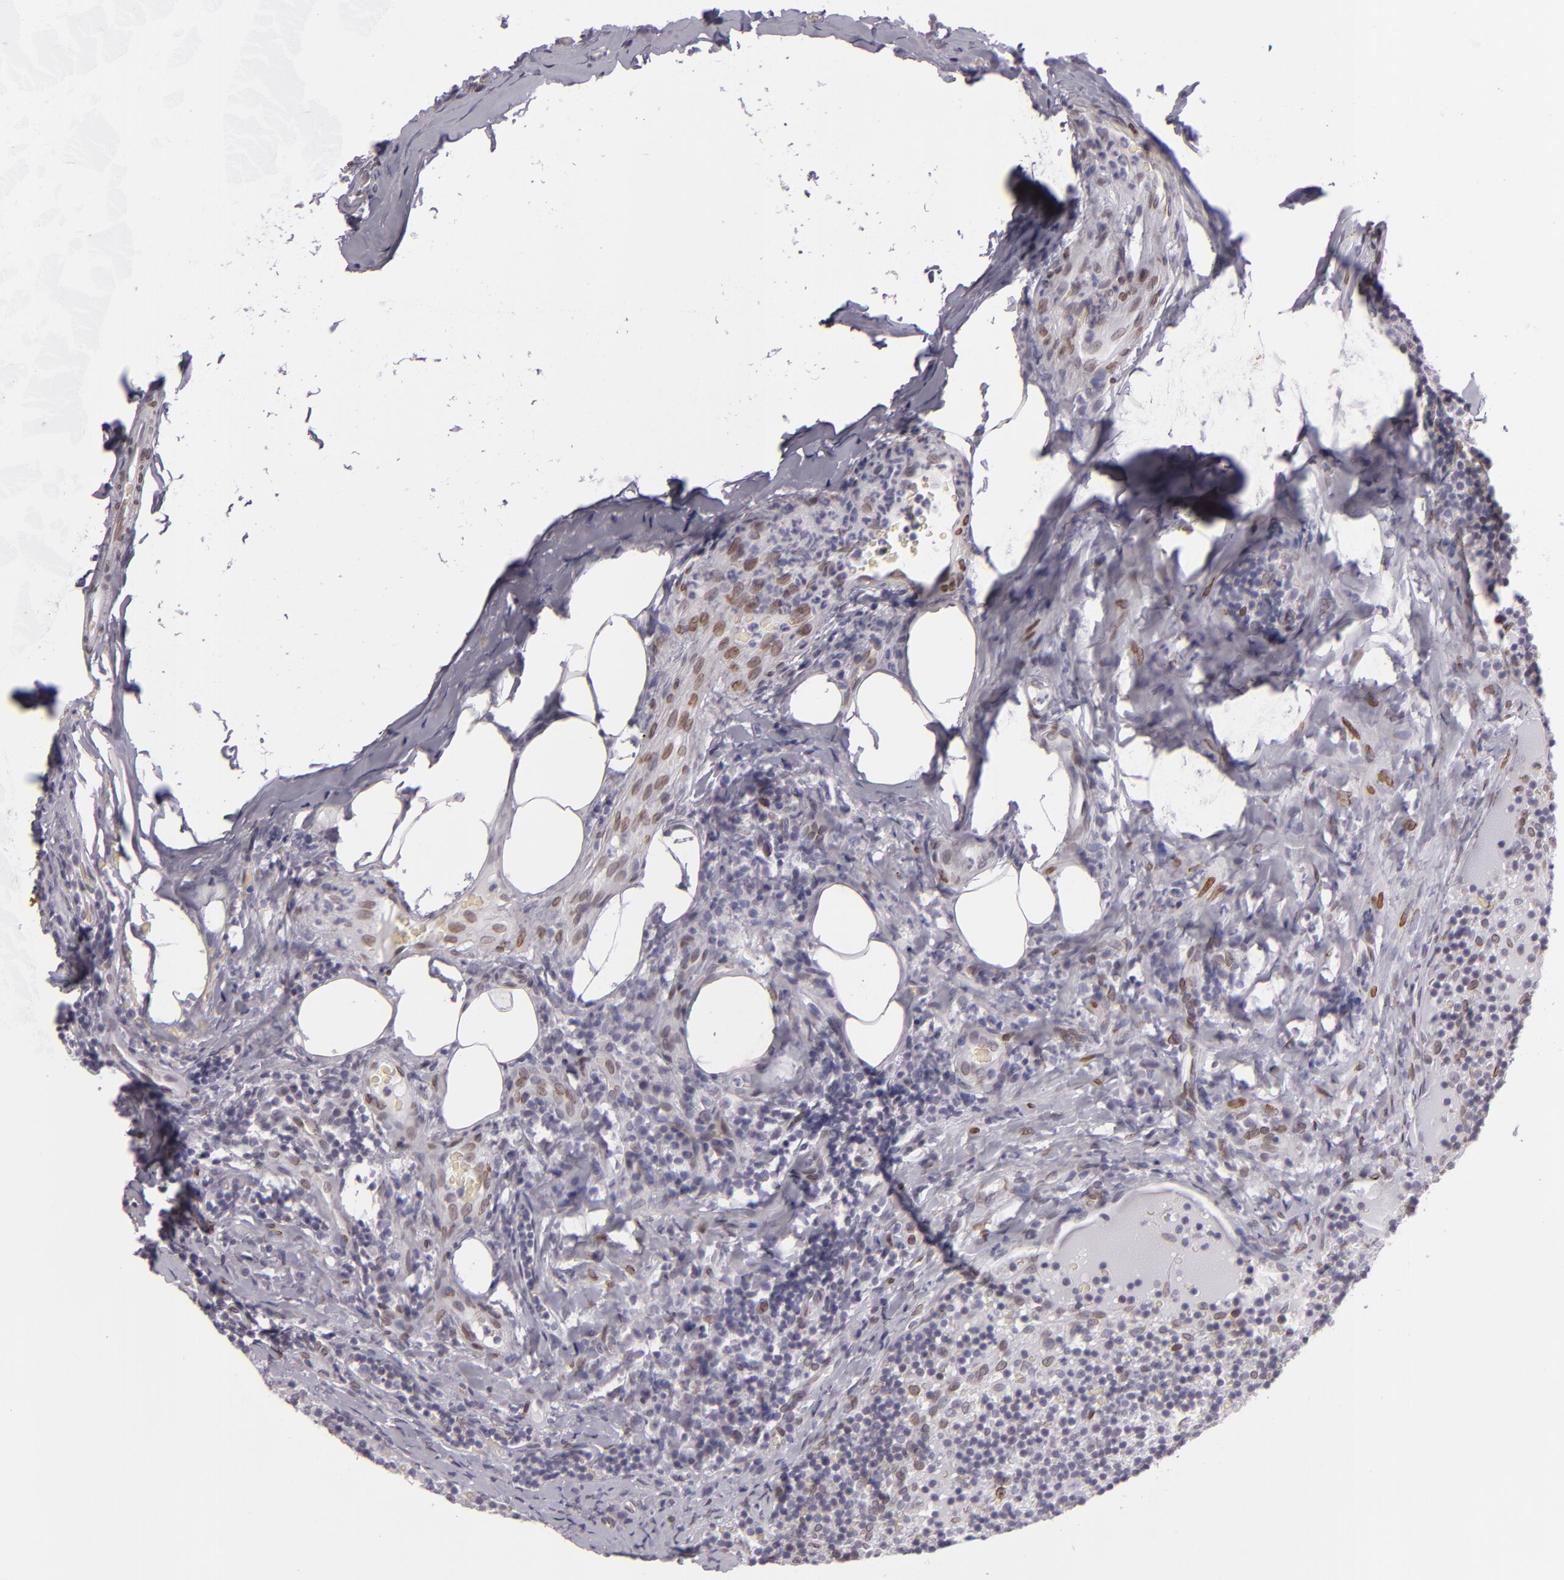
{"staining": {"intensity": "moderate", "quantity": "25%-75%", "location": "nuclear"}, "tissue": "lymph node", "cell_type": "Germinal center cells", "image_type": "normal", "snomed": [{"axis": "morphology", "description": "Normal tissue, NOS"}, {"axis": "morphology", "description": "Inflammation, NOS"}, {"axis": "topography", "description": "Lymph node"}], "caption": "The micrograph shows staining of unremarkable lymph node, revealing moderate nuclear protein positivity (brown color) within germinal center cells. (DAB (3,3'-diaminobenzidine) IHC with brightfield microscopy, high magnification).", "gene": "EMD", "patient": {"sex": "male", "age": 46}}